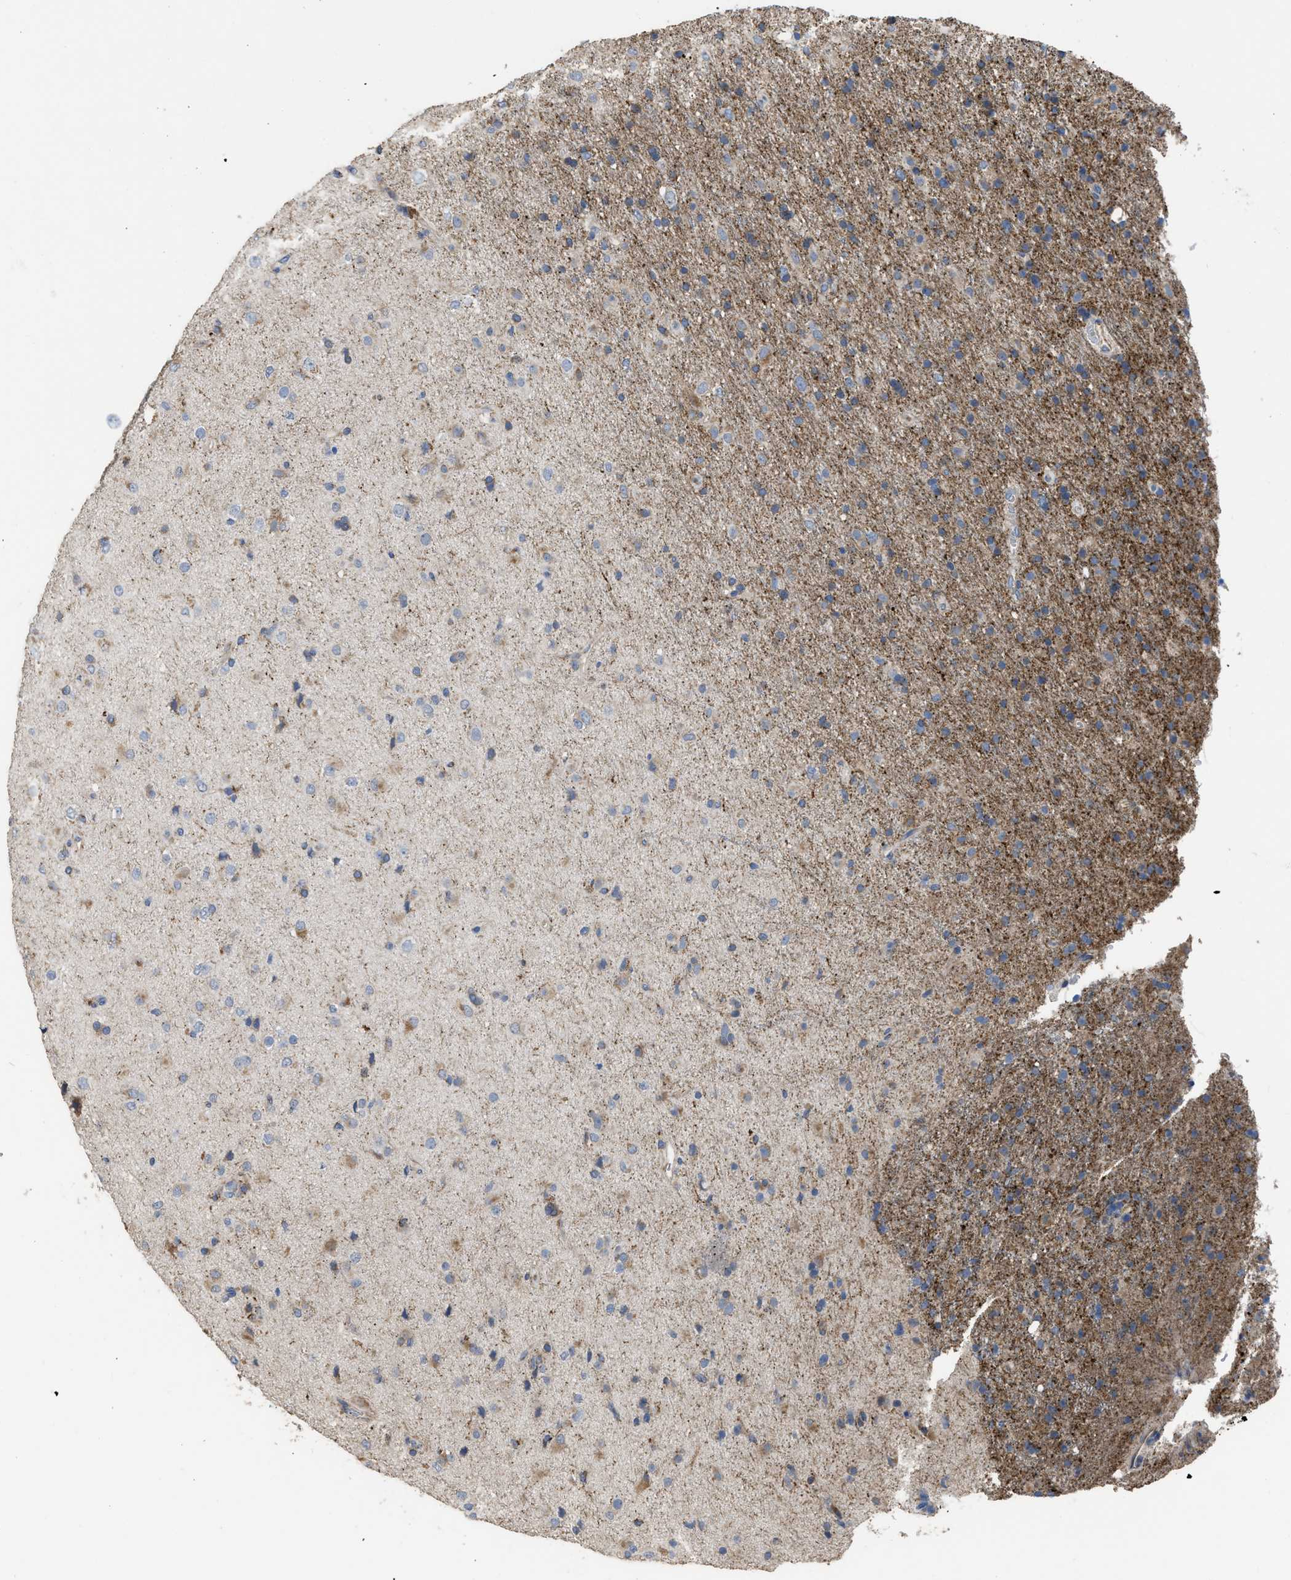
{"staining": {"intensity": "moderate", "quantity": "<25%", "location": "cytoplasmic/membranous"}, "tissue": "glioma", "cell_type": "Tumor cells", "image_type": "cancer", "snomed": [{"axis": "morphology", "description": "Glioma, malignant, Low grade"}, {"axis": "topography", "description": "Brain"}], "caption": "The micrograph displays a brown stain indicating the presence of a protein in the cytoplasmic/membranous of tumor cells in glioma.", "gene": "AK2", "patient": {"sex": "male", "age": 65}}